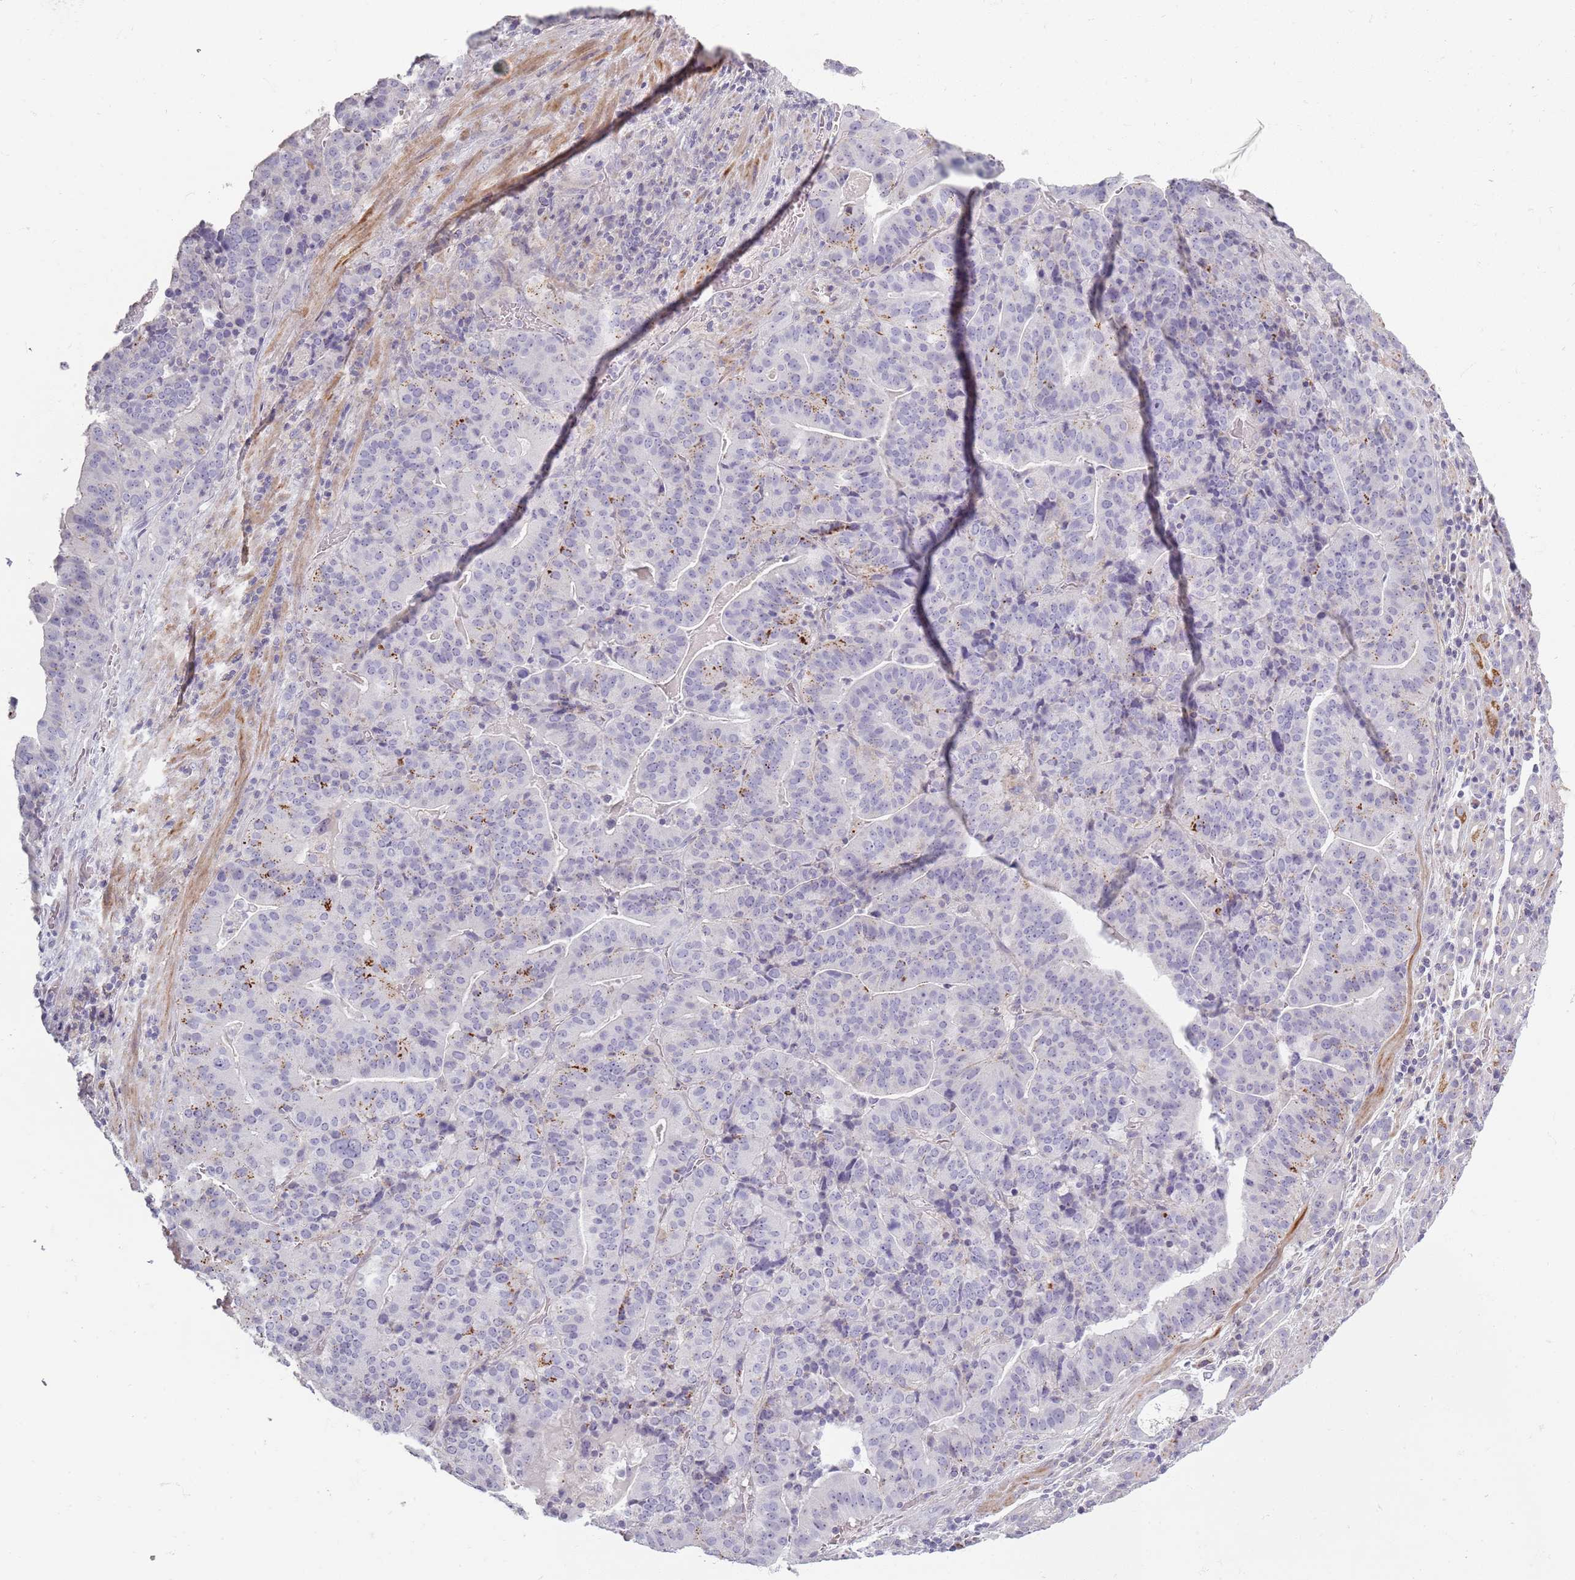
{"staining": {"intensity": "moderate", "quantity": "<25%", "location": "cytoplasmic/membranous"}, "tissue": "stomach cancer", "cell_type": "Tumor cells", "image_type": "cancer", "snomed": [{"axis": "morphology", "description": "Adenocarcinoma, NOS"}, {"axis": "topography", "description": "Stomach"}], "caption": "Immunohistochemistry of human stomach adenocarcinoma reveals low levels of moderate cytoplasmic/membranous staining in about <25% of tumor cells.", "gene": "SYNGR3", "patient": {"sex": "male", "age": 48}}